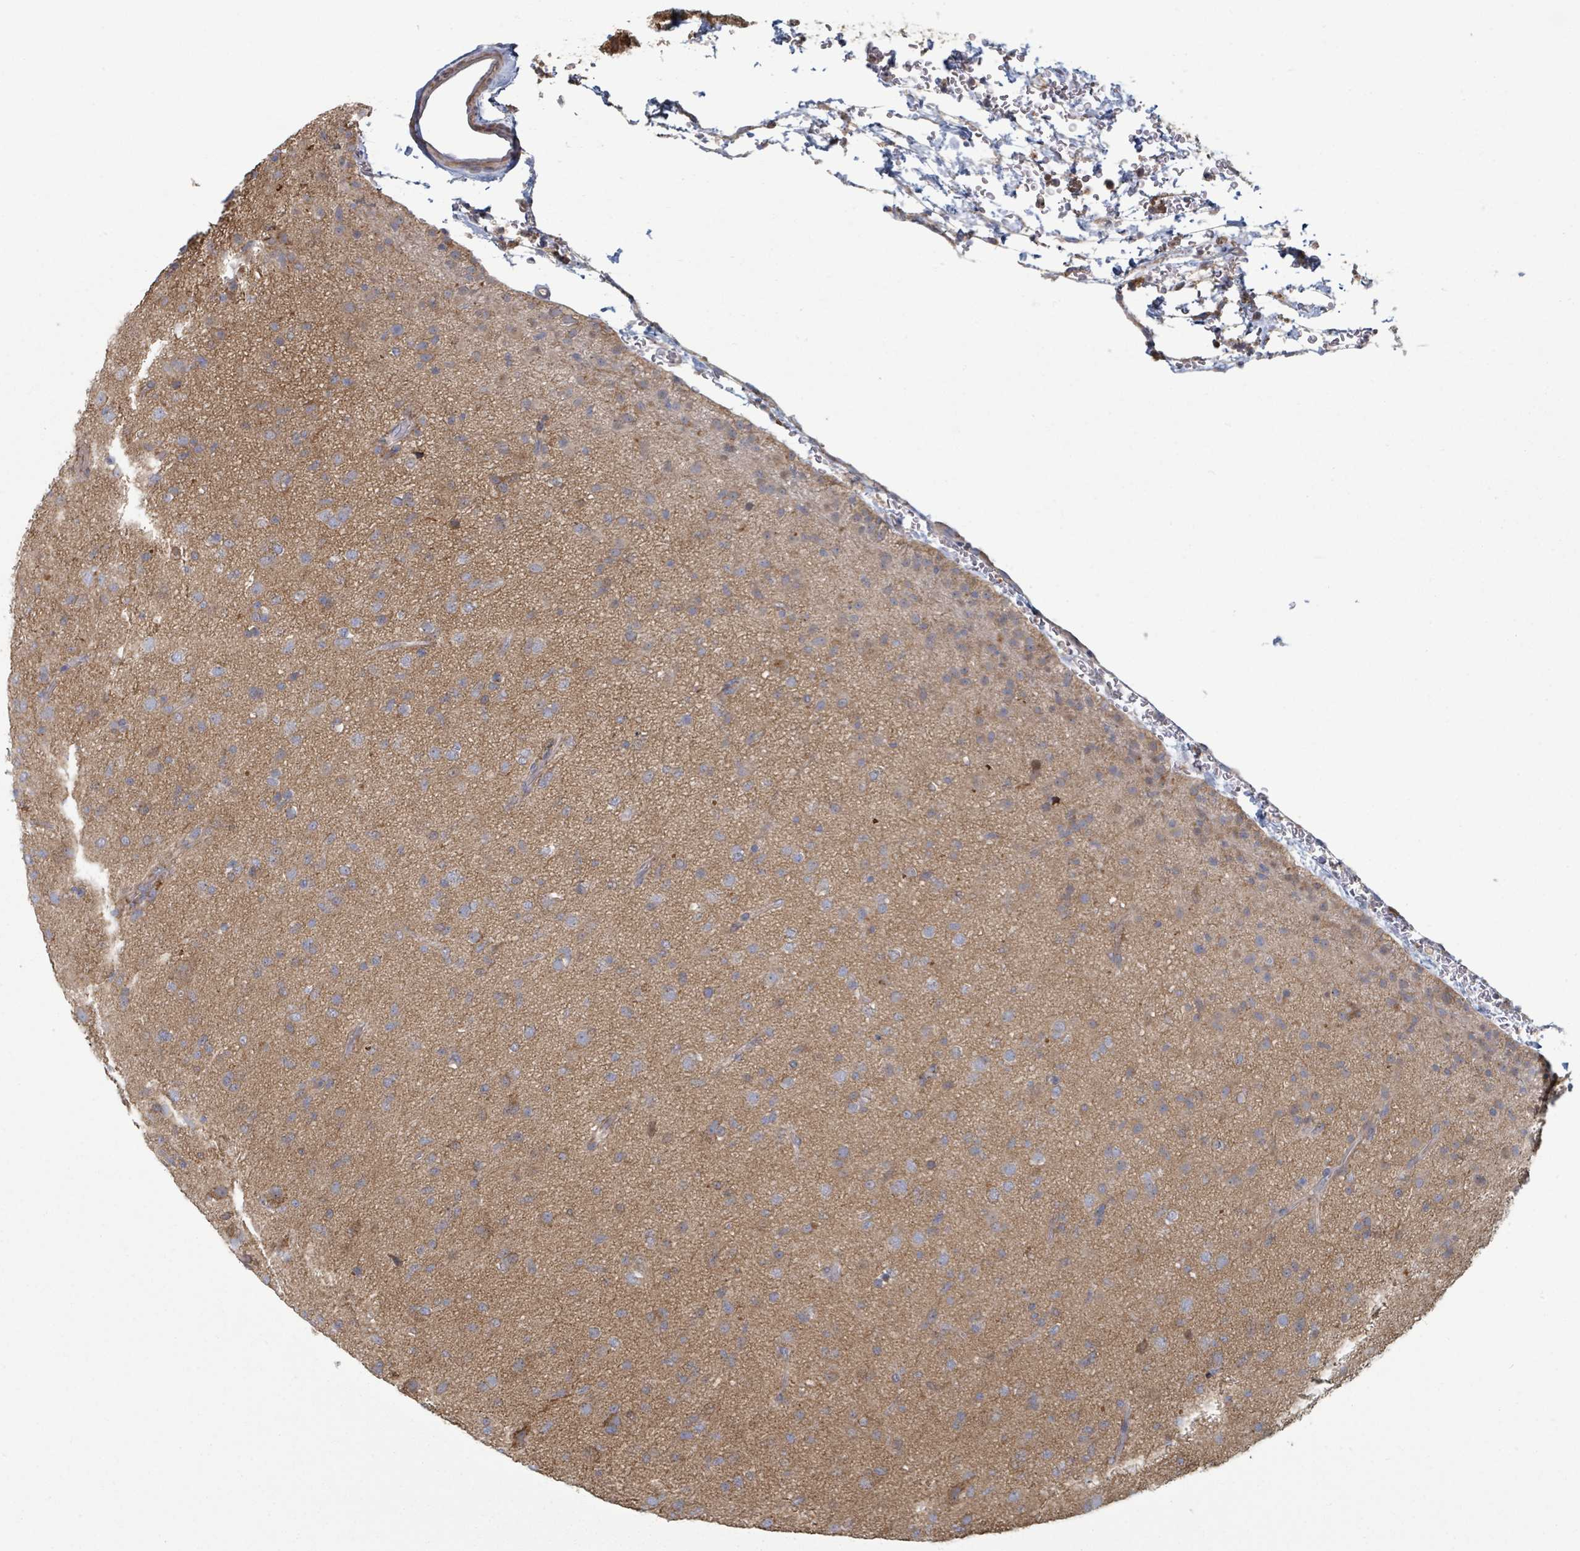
{"staining": {"intensity": "negative", "quantity": "none", "location": "none"}, "tissue": "glioma", "cell_type": "Tumor cells", "image_type": "cancer", "snomed": [{"axis": "morphology", "description": "Glioma, malignant, Low grade"}, {"axis": "topography", "description": "Brain"}], "caption": "Protein analysis of glioma exhibits no significant expression in tumor cells.", "gene": "GABBR1", "patient": {"sex": "male", "age": 65}}